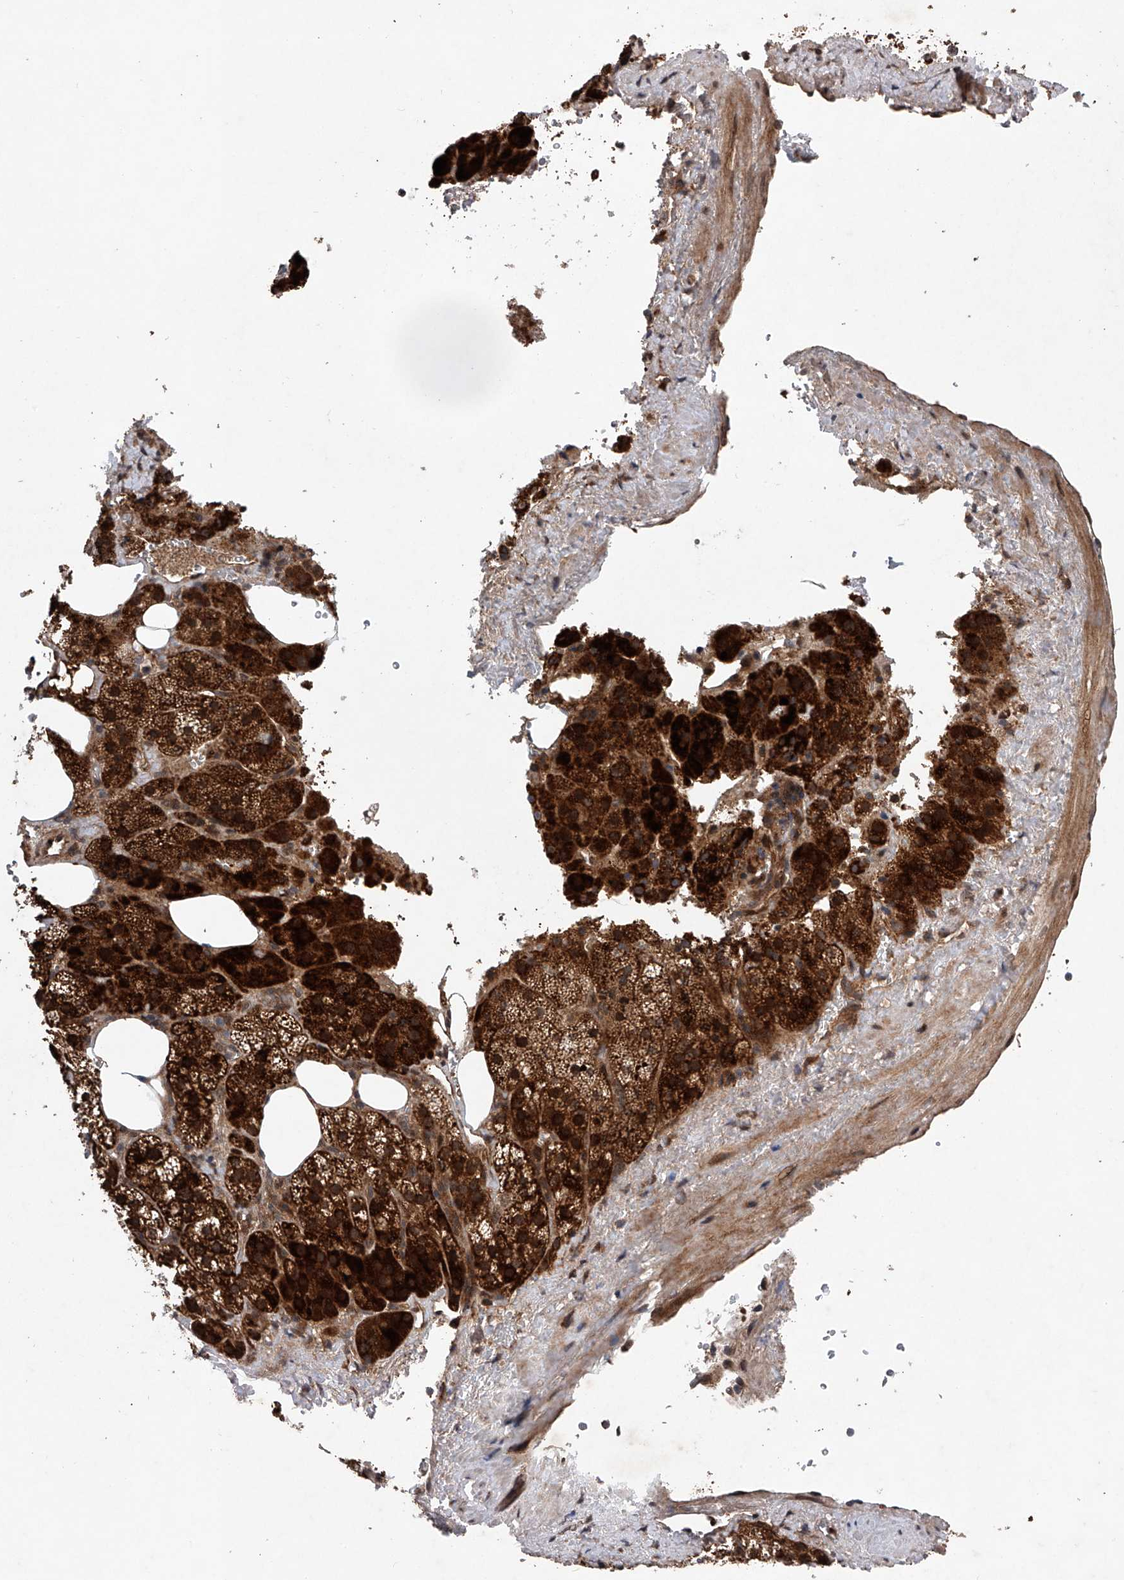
{"staining": {"intensity": "strong", "quantity": ">75%", "location": "cytoplasmic/membranous"}, "tissue": "adrenal gland", "cell_type": "Glandular cells", "image_type": "normal", "snomed": [{"axis": "morphology", "description": "Normal tissue, NOS"}, {"axis": "topography", "description": "Adrenal gland"}], "caption": "This photomicrograph shows normal adrenal gland stained with immunohistochemistry to label a protein in brown. The cytoplasmic/membranous of glandular cells show strong positivity for the protein. Nuclei are counter-stained blue.", "gene": "MAP3K11", "patient": {"sex": "female", "age": 59}}